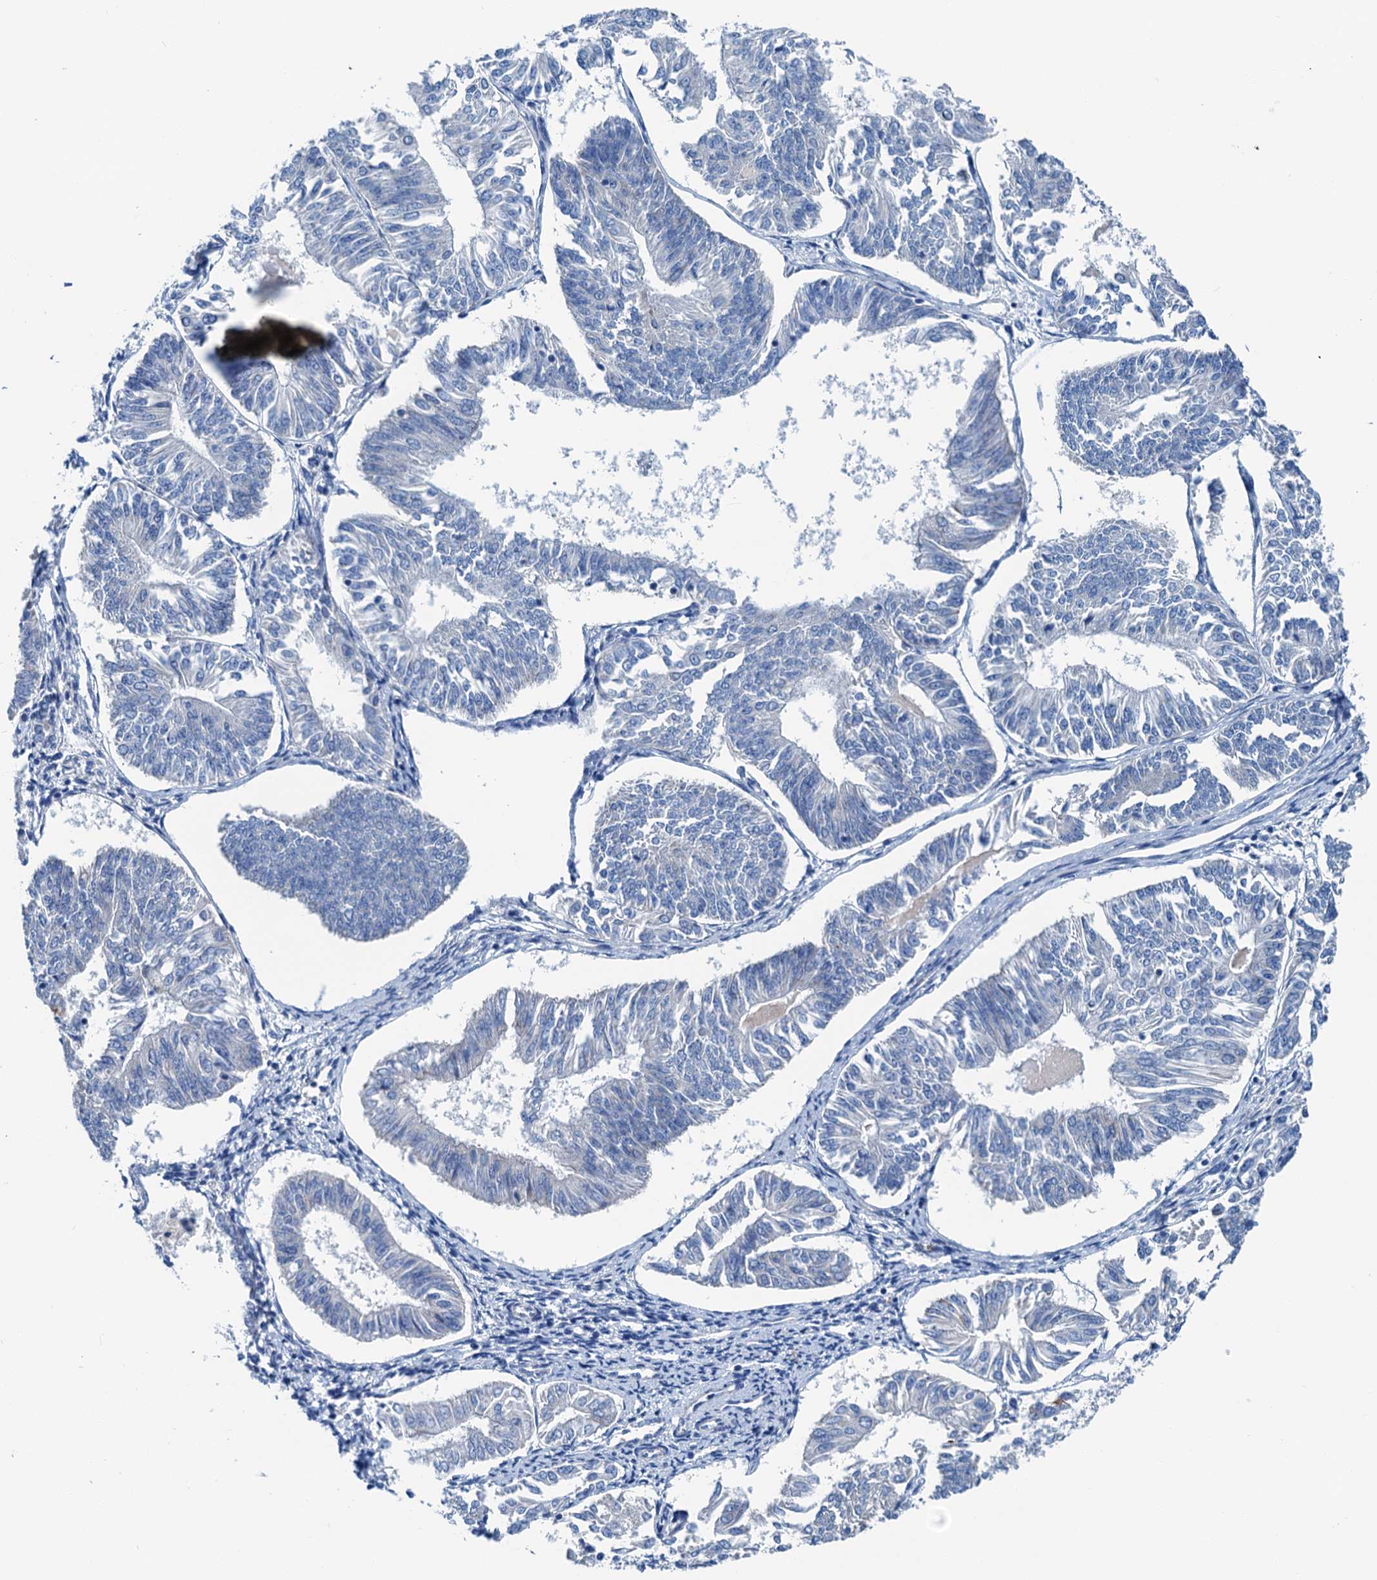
{"staining": {"intensity": "negative", "quantity": "none", "location": "none"}, "tissue": "endometrial cancer", "cell_type": "Tumor cells", "image_type": "cancer", "snomed": [{"axis": "morphology", "description": "Adenocarcinoma, NOS"}, {"axis": "topography", "description": "Endometrium"}], "caption": "A high-resolution photomicrograph shows IHC staining of endometrial cancer (adenocarcinoma), which shows no significant staining in tumor cells.", "gene": "KNDC1", "patient": {"sex": "female", "age": 58}}